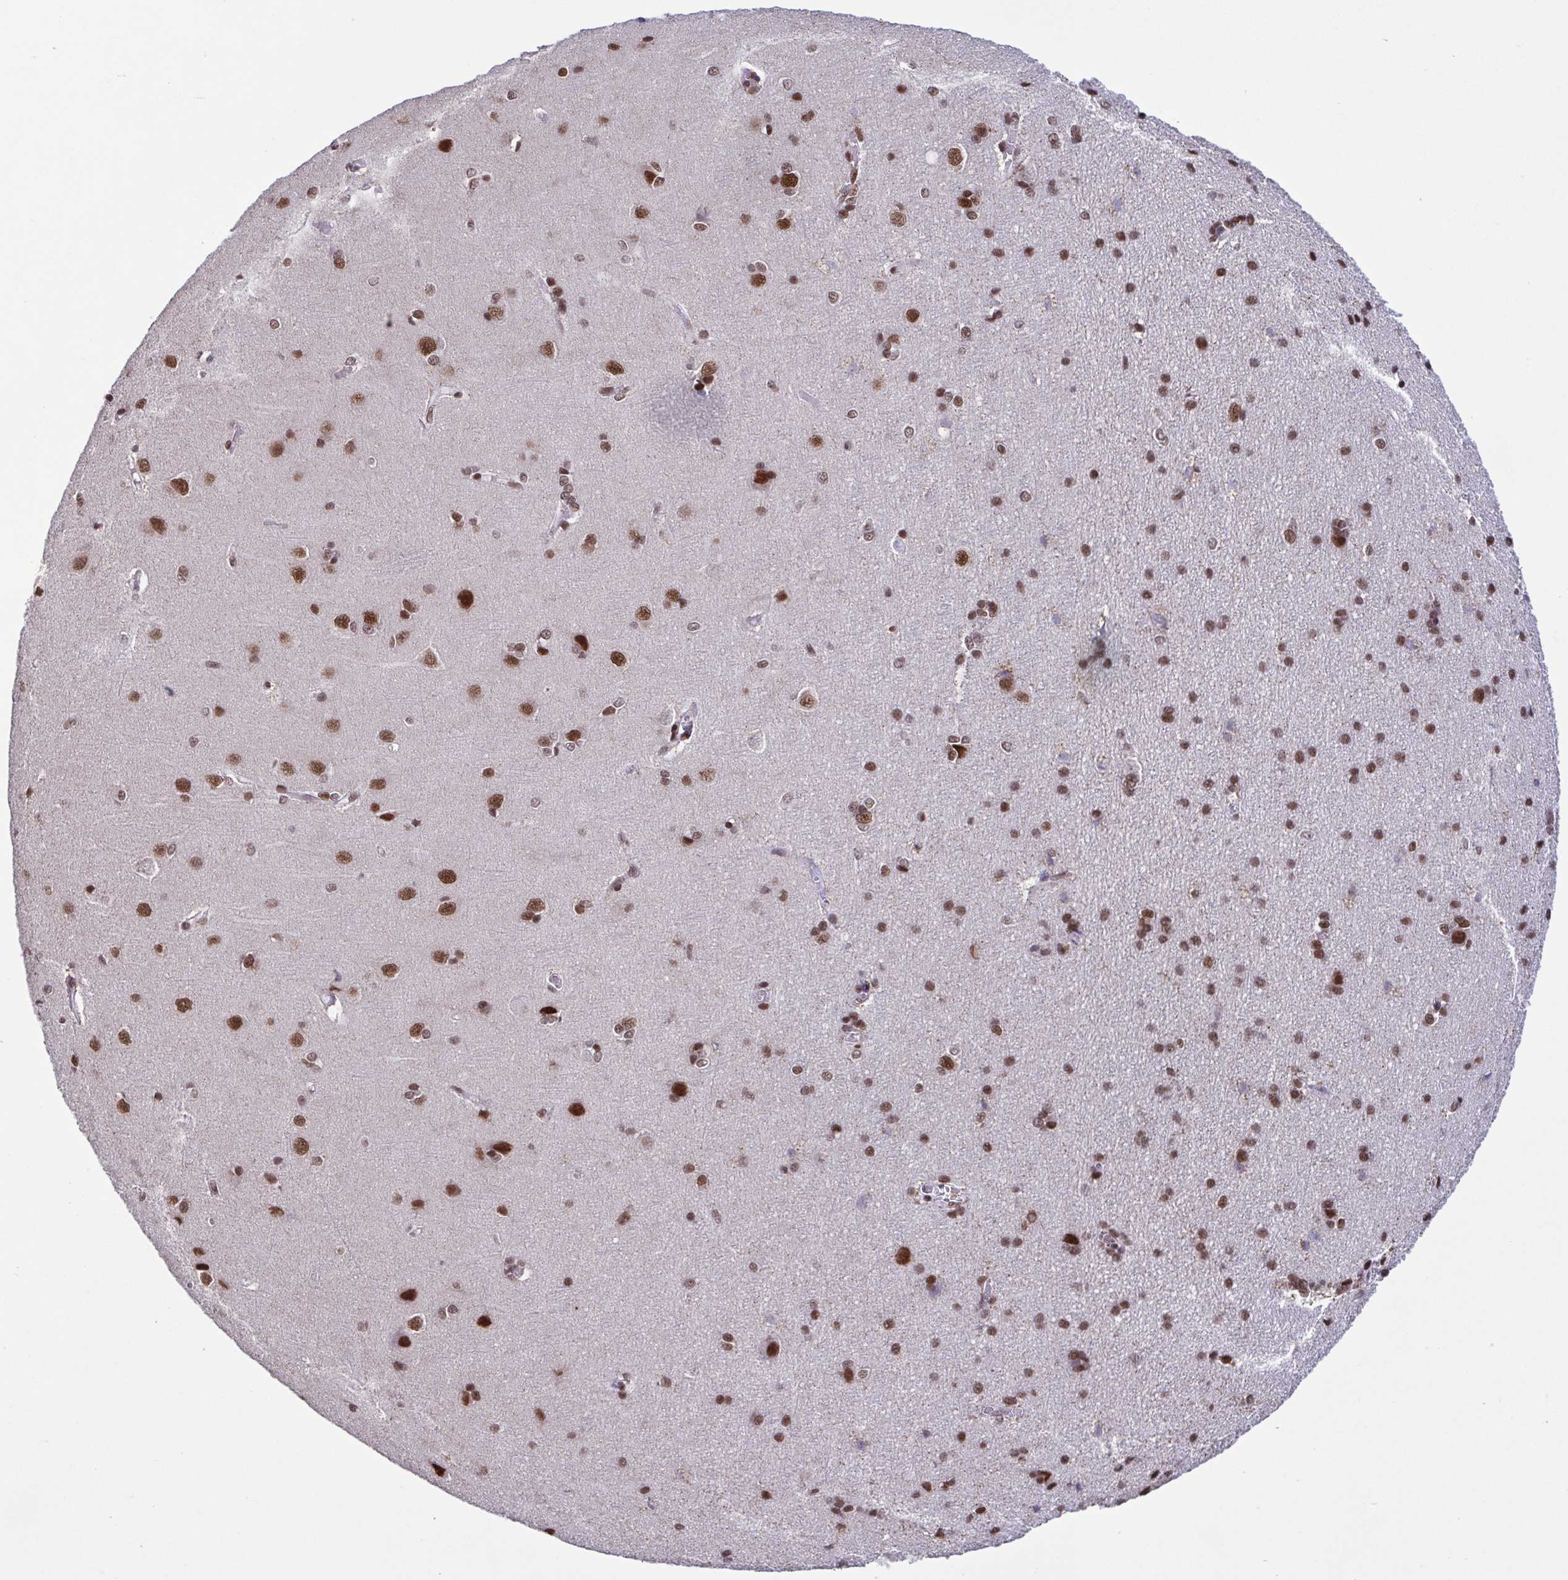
{"staining": {"intensity": "moderate", "quantity": "25%-75%", "location": "nuclear"}, "tissue": "cerebral cortex", "cell_type": "Endothelial cells", "image_type": "normal", "snomed": [{"axis": "morphology", "description": "Normal tissue, NOS"}, {"axis": "topography", "description": "Cerebral cortex"}], "caption": "Moderate nuclear expression for a protein is appreciated in approximately 25%-75% of endothelial cells of normal cerebral cortex using immunohistochemistry.", "gene": "TIMM21", "patient": {"sex": "male", "age": 37}}